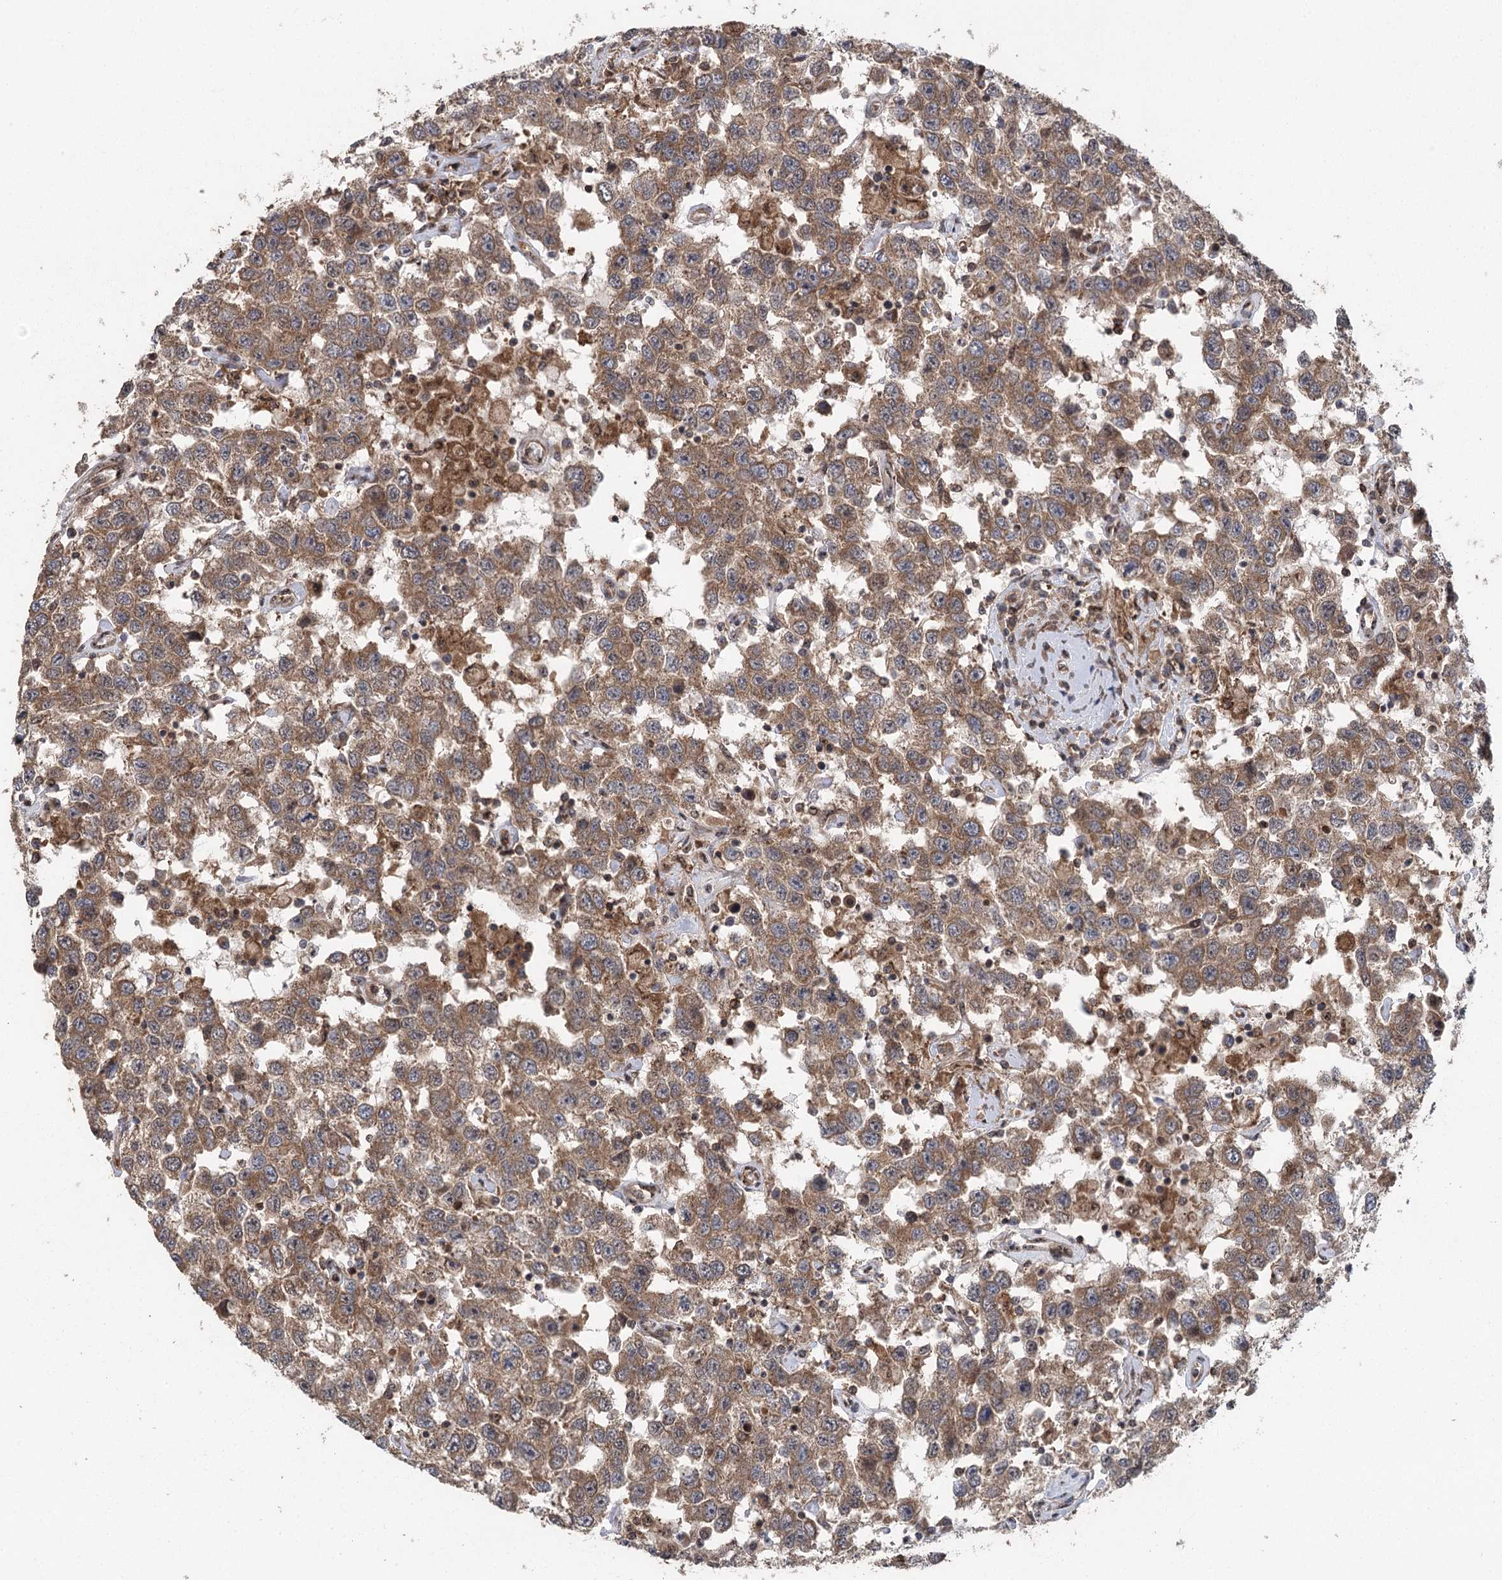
{"staining": {"intensity": "moderate", "quantity": ">75%", "location": "cytoplasmic/membranous"}, "tissue": "testis cancer", "cell_type": "Tumor cells", "image_type": "cancer", "snomed": [{"axis": "morphology", "description": "Seminoma, NOS"}, {"axis": "topography", "description": "Testis"}], "caption": "Moderate cytoplasmic/membranous positivity is present in approximately >75% of tumor cells in seminoma (testis).", "gene": "C12orf4", "patient": {"sex": "male", "age": 41}}